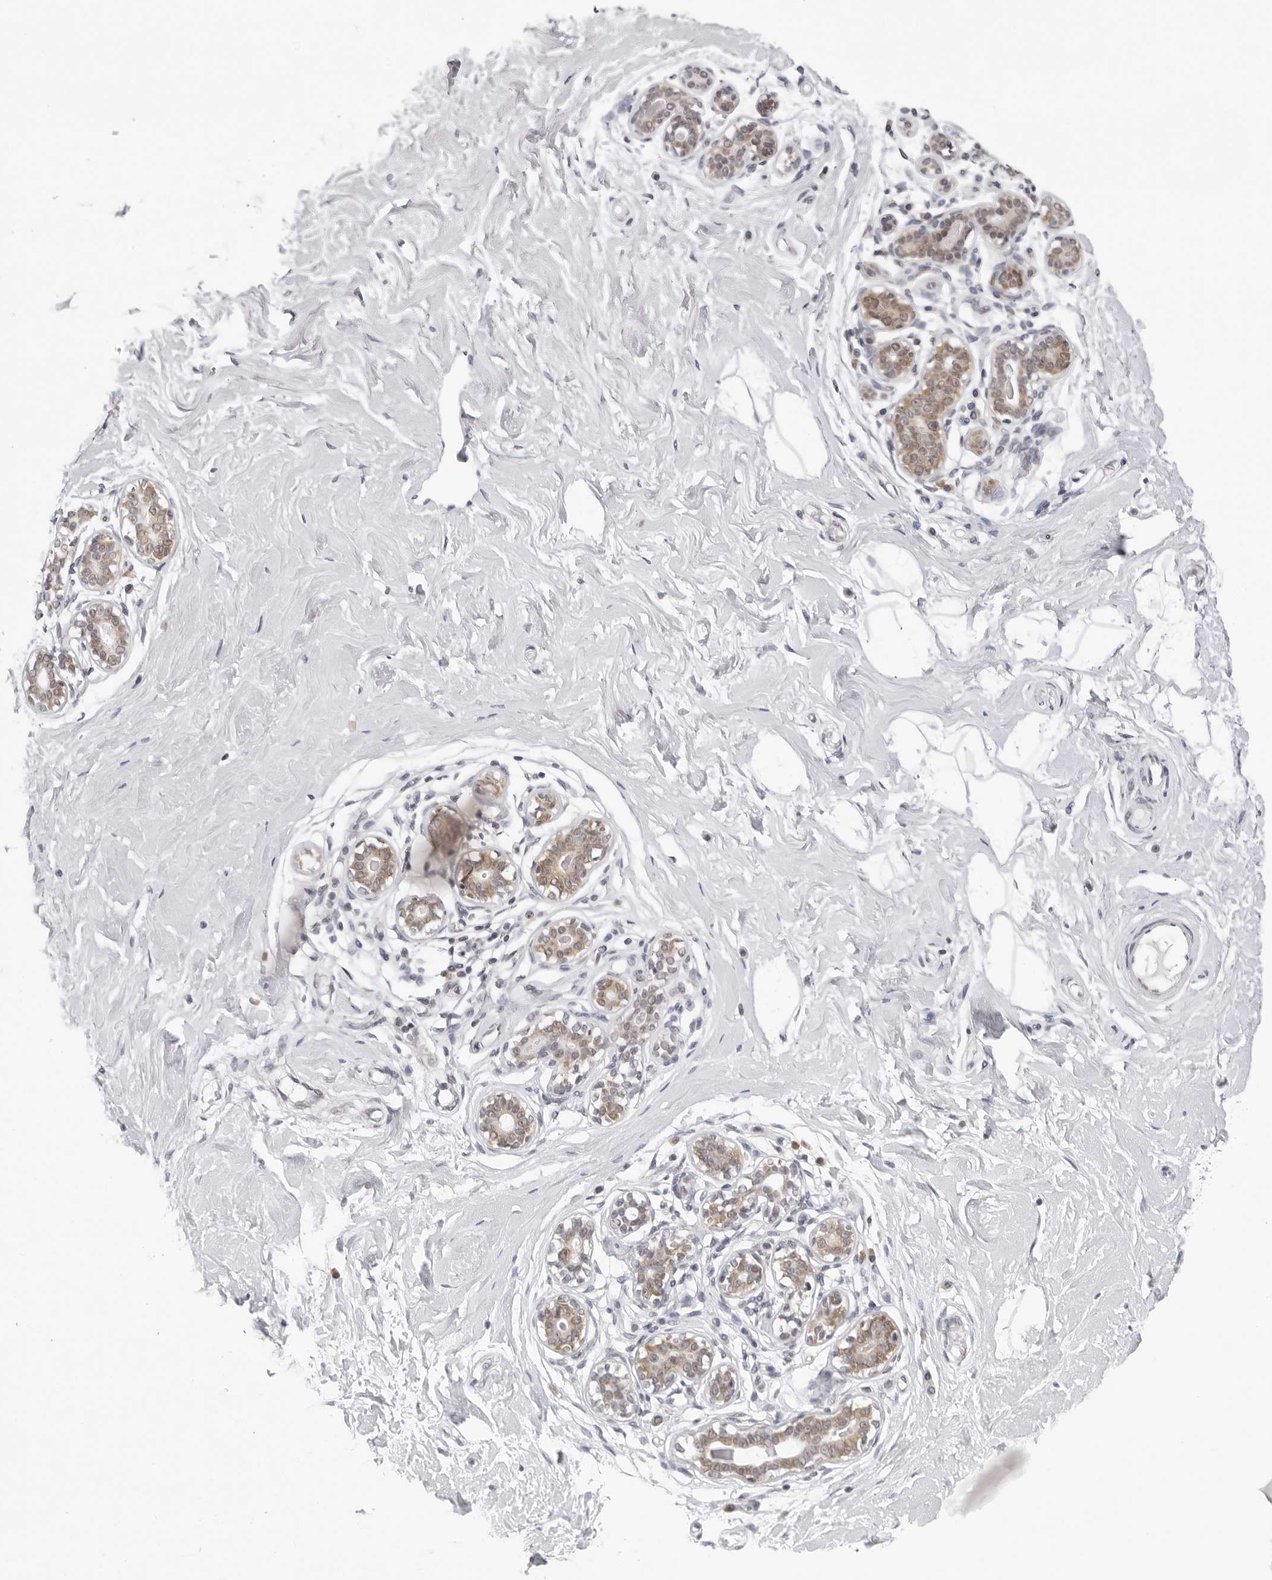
{"staining": {"intensity": "negative", "quantity": "none", "location": "none"}, "tissue": "breast", "cell_type": "Adipocytes", "image_type": "normal", "snomed": [{"axis": "morphology", "description": "Normal tissue, NOS"}, {"axis": "morphology", "description": "Adenoma, NOS"}, {"axis": "topography", "description": "Breast"}], "caption": "An immunohistochemistry (IHC) photomicrograph of benign breast is shown. There is no staining in adipocytes of breast.", "gene": "PRUNE1", "patient": {"sex": "female", "age": 23}}